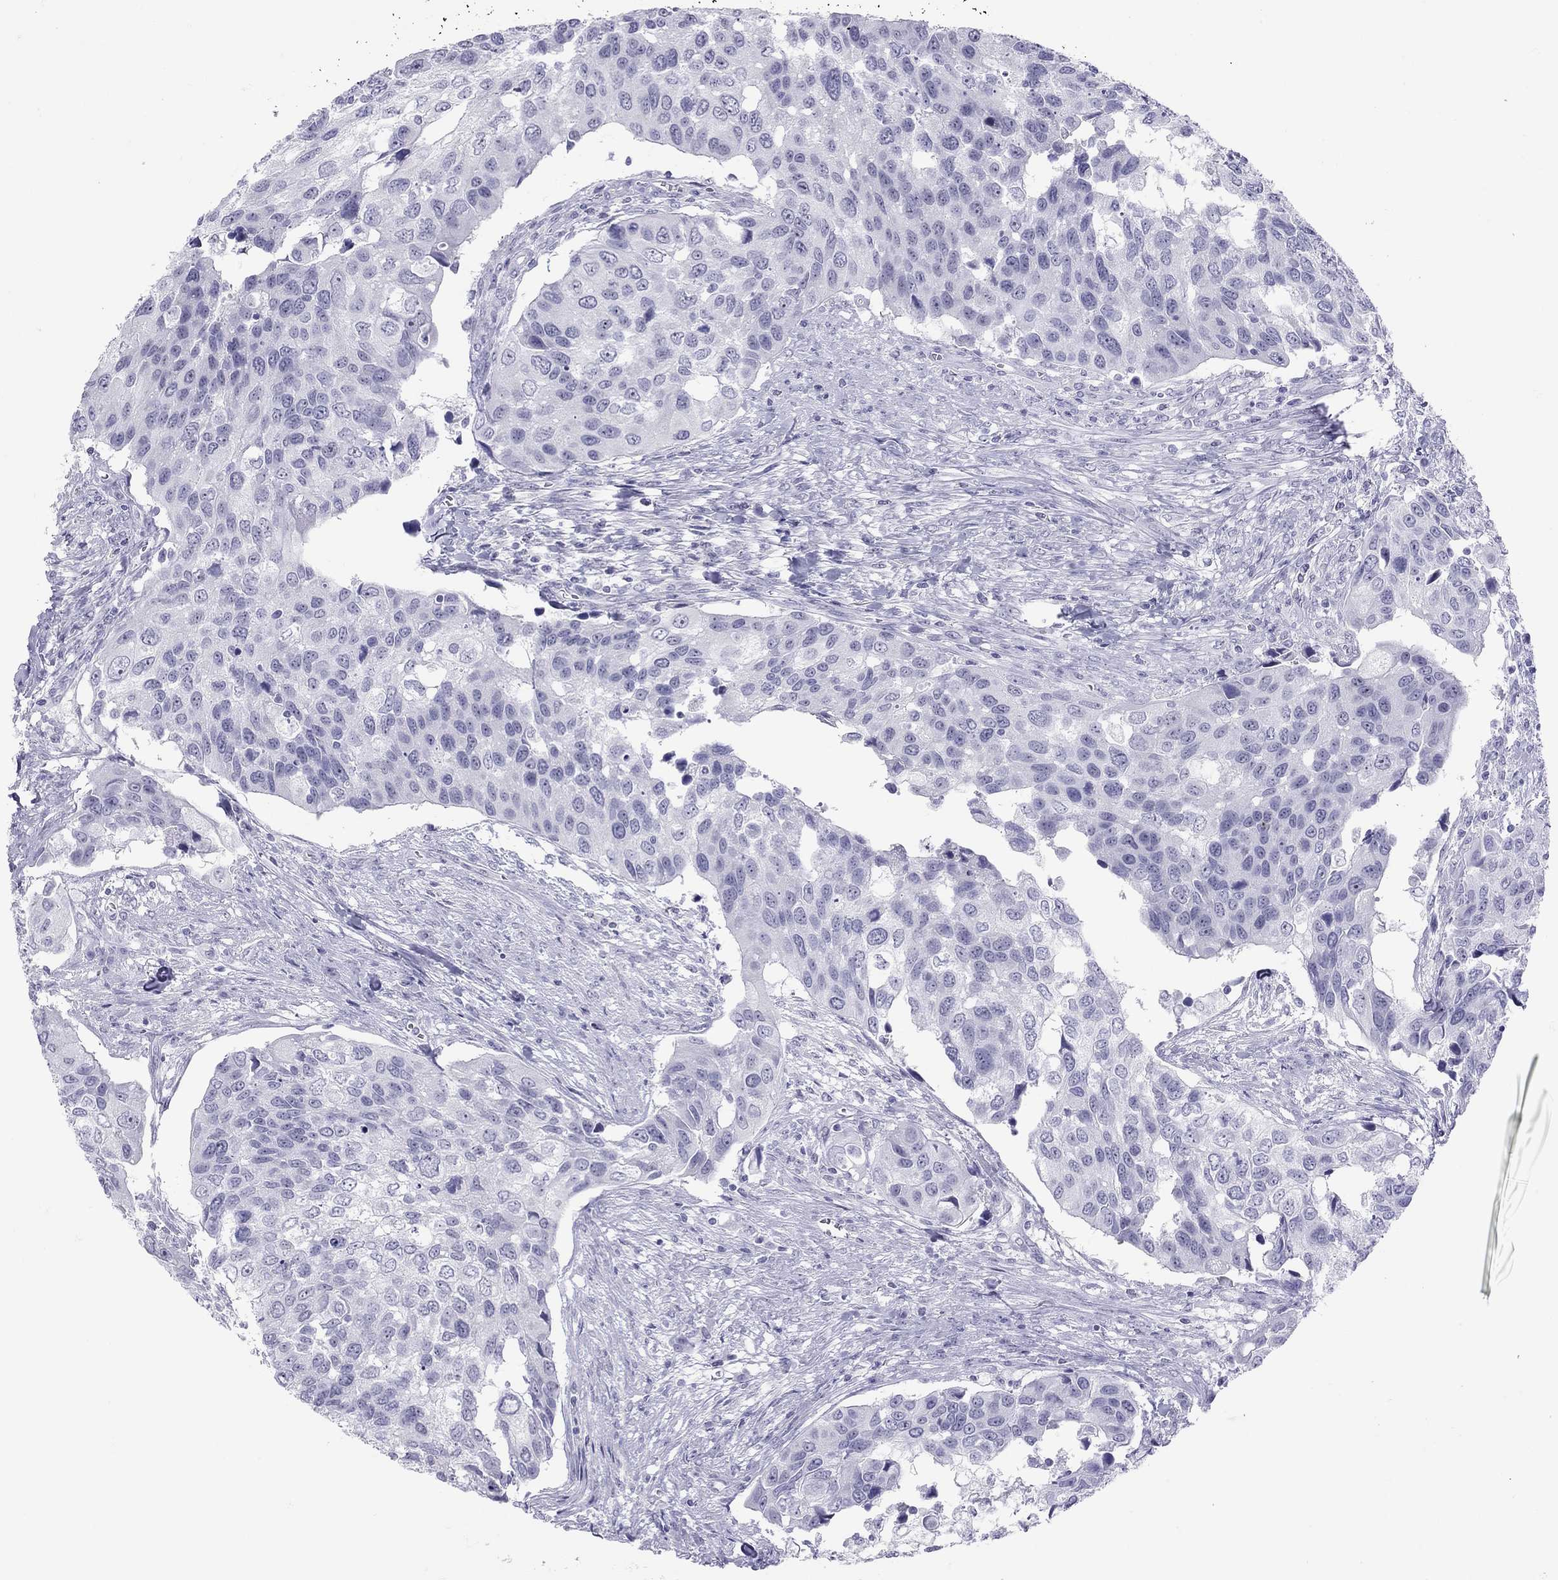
{"staining": {"intensity": "negative", "quantity": "none", "location": "none"}, "tissue": "urothelial cancer", "cell_type": "Tumor cells", "image_type": "cancer", "snomed": [{"axis": "morphology", "description": "Urothelial carcinoma, High grade"}, {"axis": "topography", "description": "Urinary bladder"}], "caption": "IHC image of neoplastic tissue: human urothelial carcinoma (high-grade) stained with DAB (3,3'-diaminobenzidine) demonstrates no significant protein positivity in tumor cells. The staining was performed using DAB to visualize the protein expression in brown, while the nuclei were stained in blue with hematoxylin (Magnification: 20x).", "gene": "LYAR", "patient": {"sex": "male", "age": 60}}